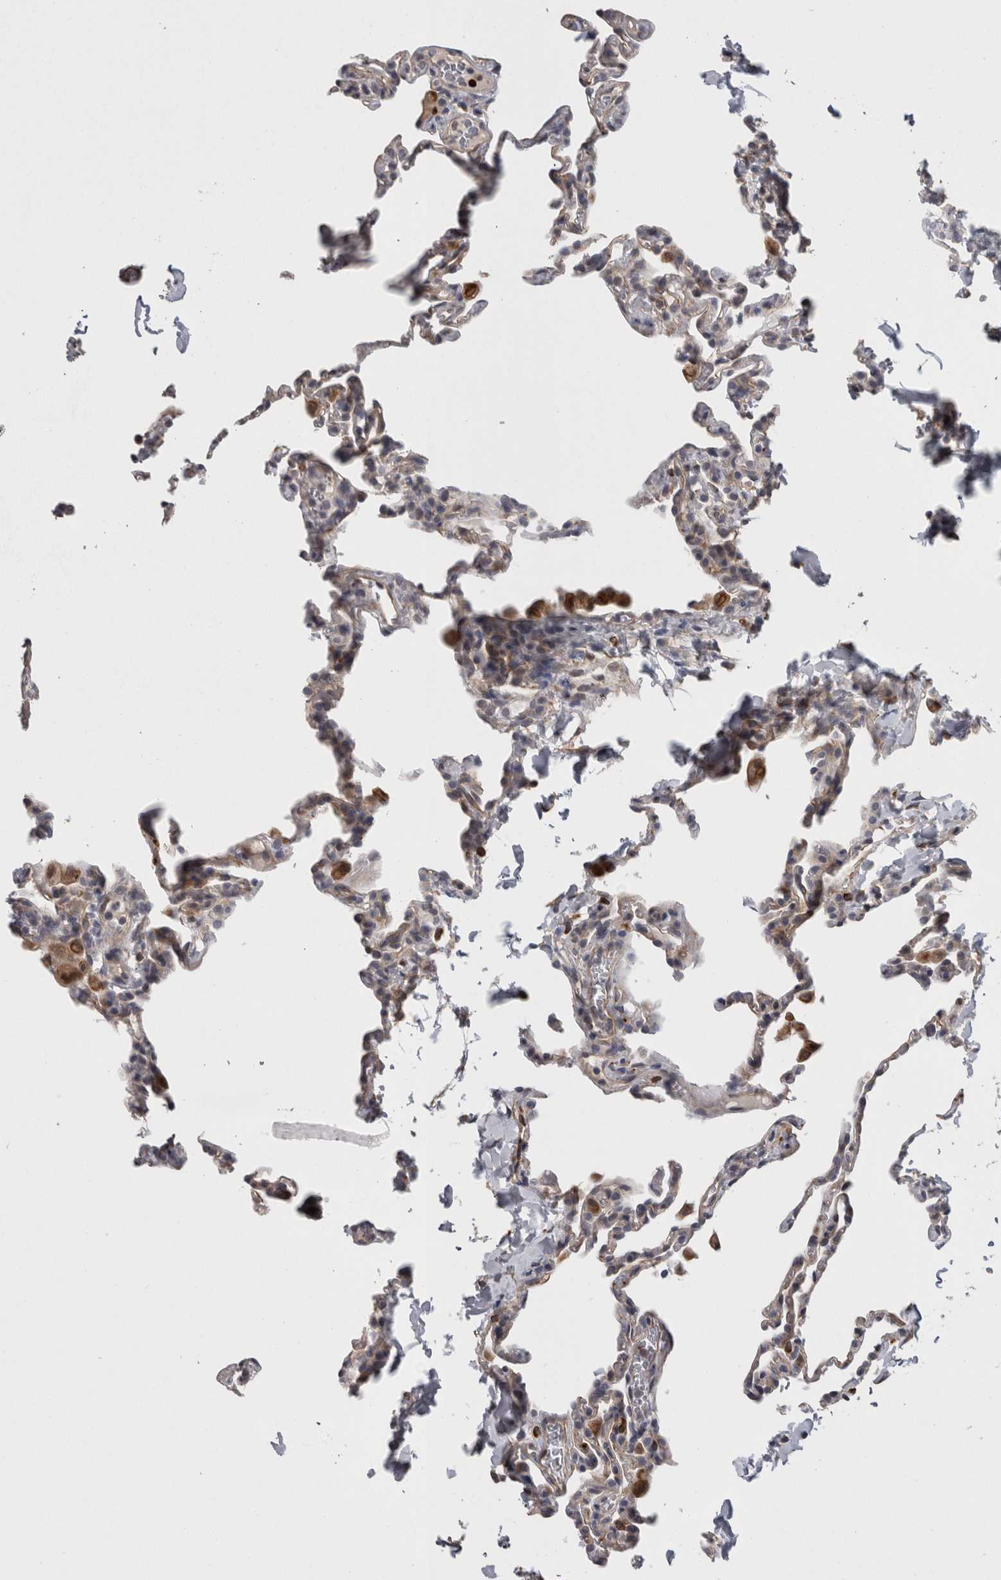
{"staining": {"intensity": "weak", "quantity": "<25%", "location": "cytoplasmic/membranous"}, "tissue": "lung", "cell_type": "Alveolar cells", "image_type": "normal", "snomed": [{"axis": "morphology", "description": "Normal tissue, NOS"}, {"axis": "topography", "description": "Lung"}], "caption": "The micrograph demonstrates no significant staining in alveolar cells of lung. Nuclei are stained in blue.", "gene": "RMDN1", "patient": {"sex": "male", "age": 20}}